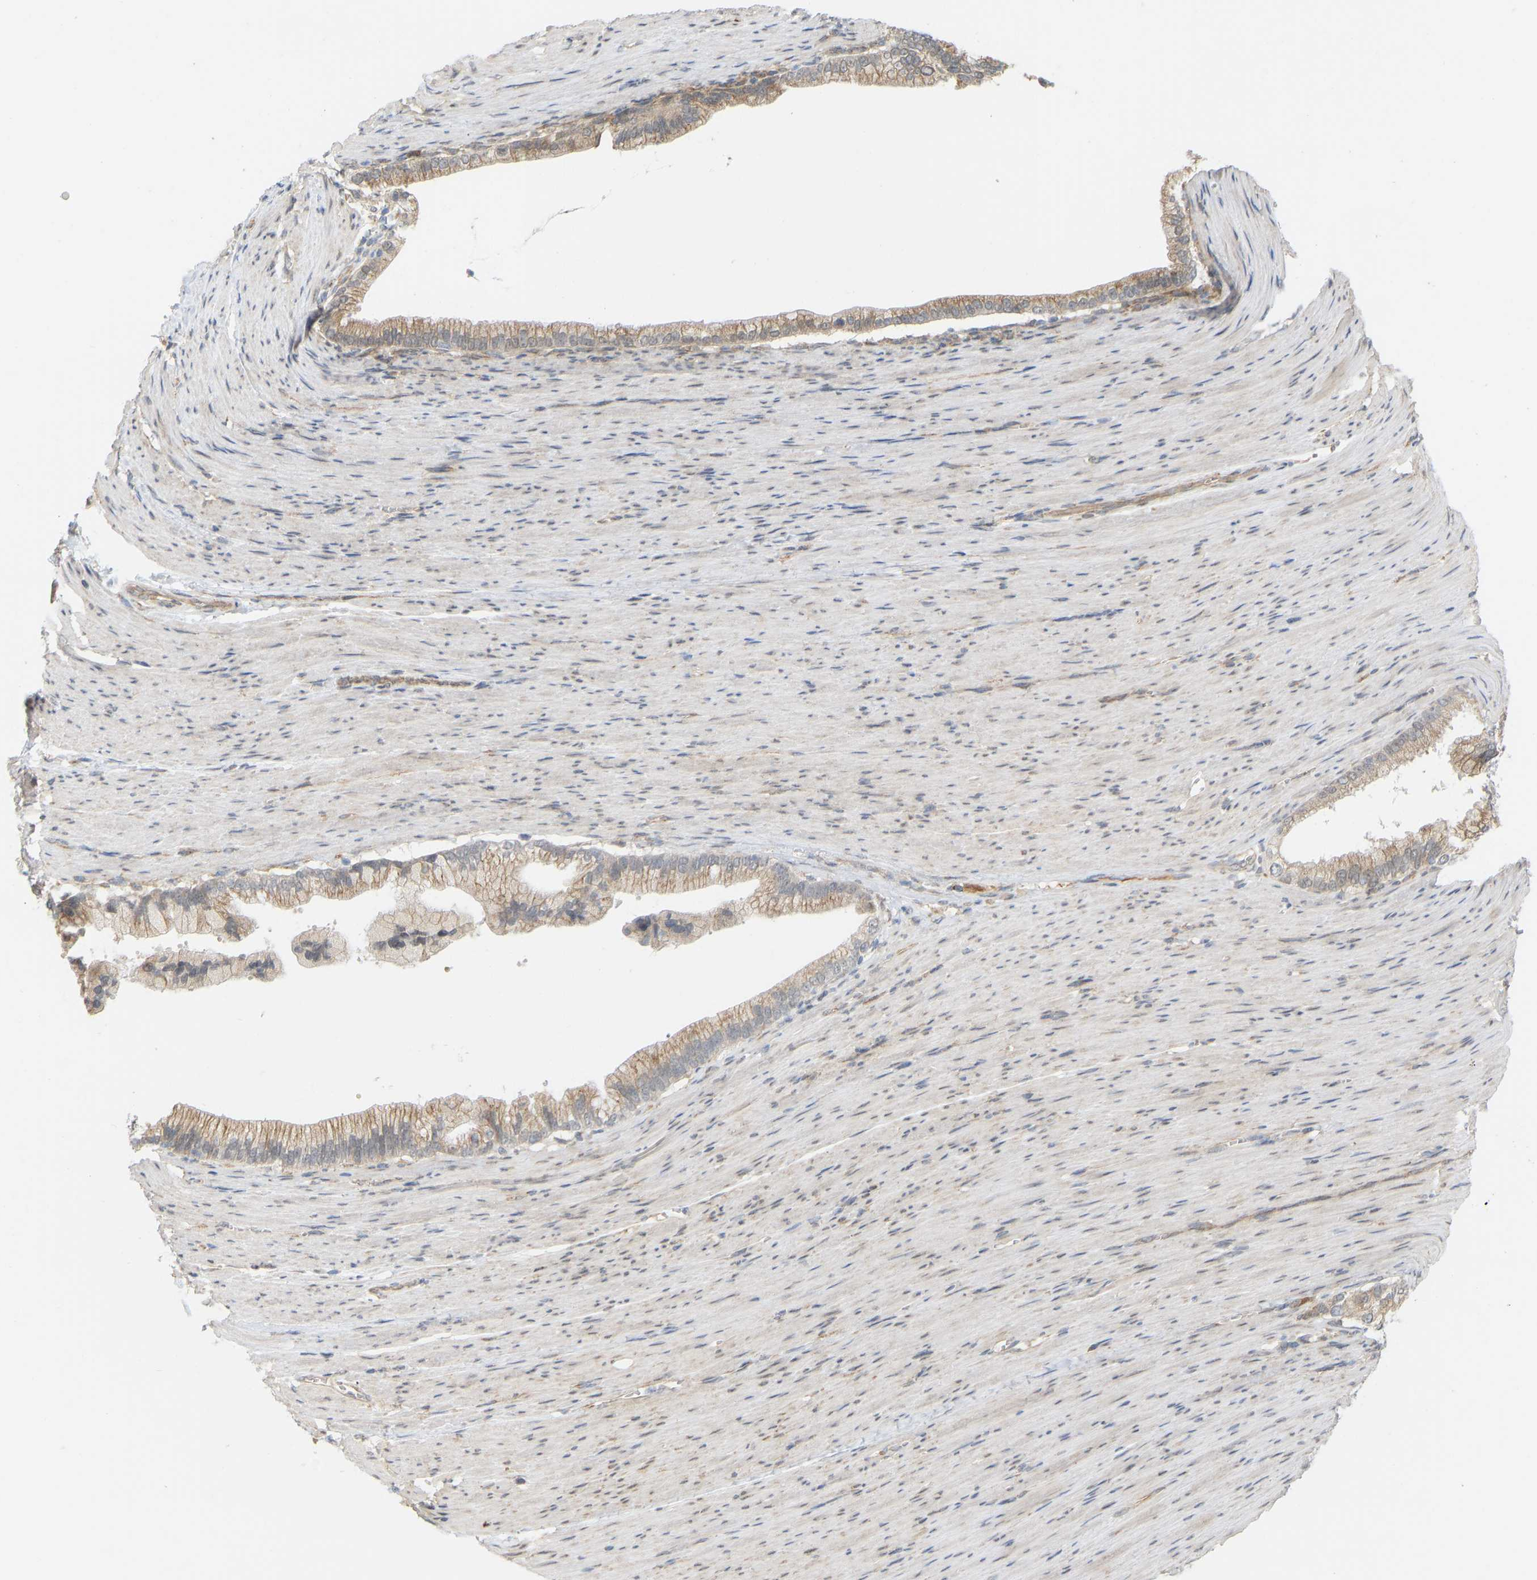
{"staining": {"intensity": "moderate", "quantity": ">75%", "location": "cytoplasmic/membranous"}, "tissue": "pancreatic cancer", "cell_type": "Tumor cells", "image_type": "cancer", "snomed": [{"axis": "morphology", "description": "Adenocarcinoma, NOS"}, {"axis": "topography", "description": "Pancreas"}], "caption": "Immunohistochemical staining of human pancreatic cancer displays medium levels of moderate cytoplasmic/membranous protein positivity in approximately >75% of tumor cells.", "gene": "BEND3", "patient": {"sex": "male", "age": 69}}